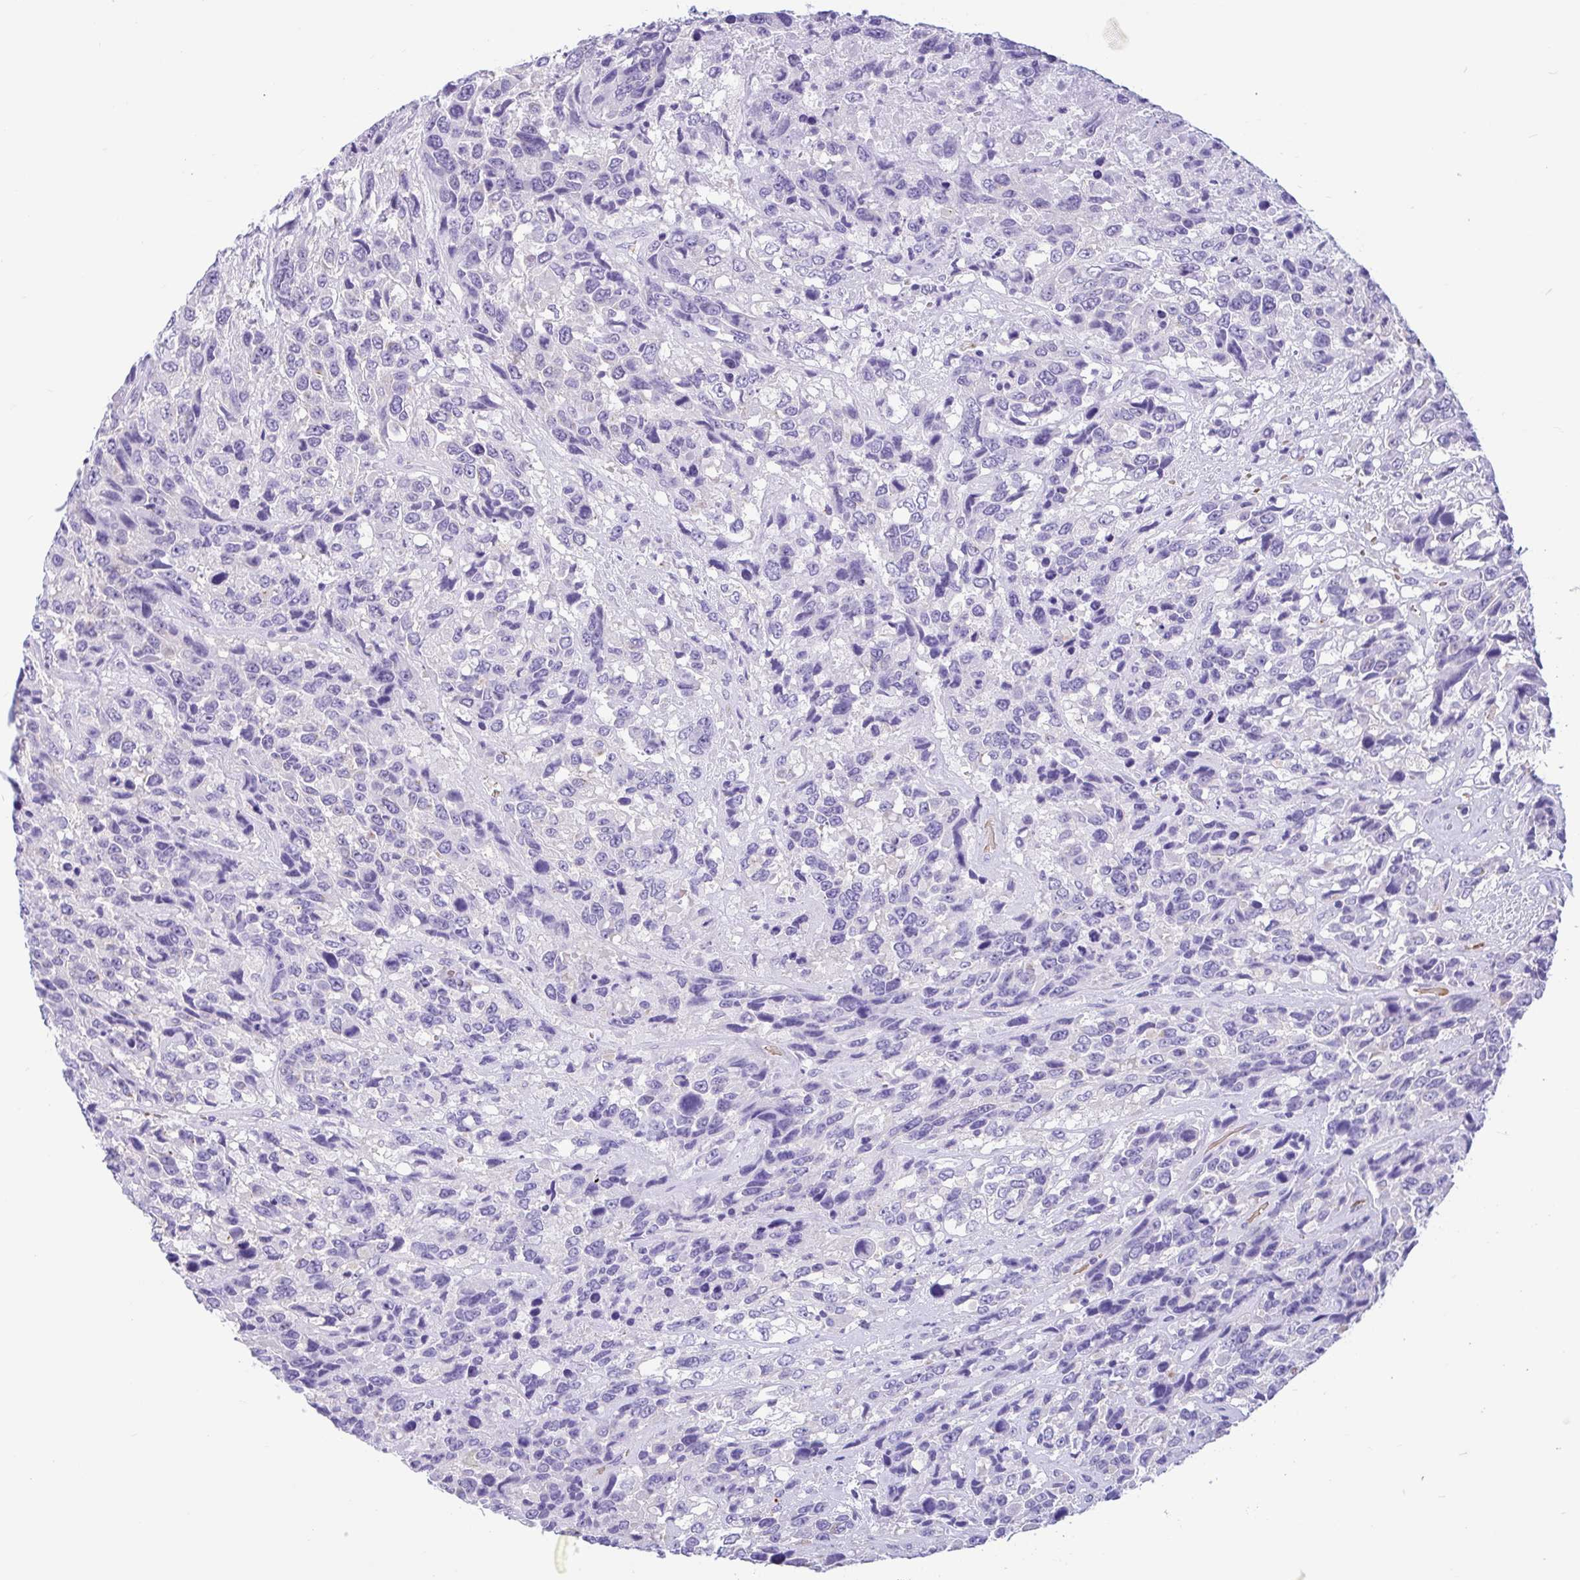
{"staining": {"intensity": "negative", "quantity": "none", "location": "none"}, "tissue": "urothelial cancer", "cell_type": "Tumor cells", "image_type": "cancer", "snomed": [{"axis": "morphology", "description": "Urothelial carcinoma, High grade"}, {"axis": "topography", "description": "Urinary bladder"}], "caption": "Immunohistochemical staining of human high-grade urothelial carcinoma shows no significant positivity in tumor cells.", "gene": "TMEM79", "patient": {"sex": "female", "age": 70}}